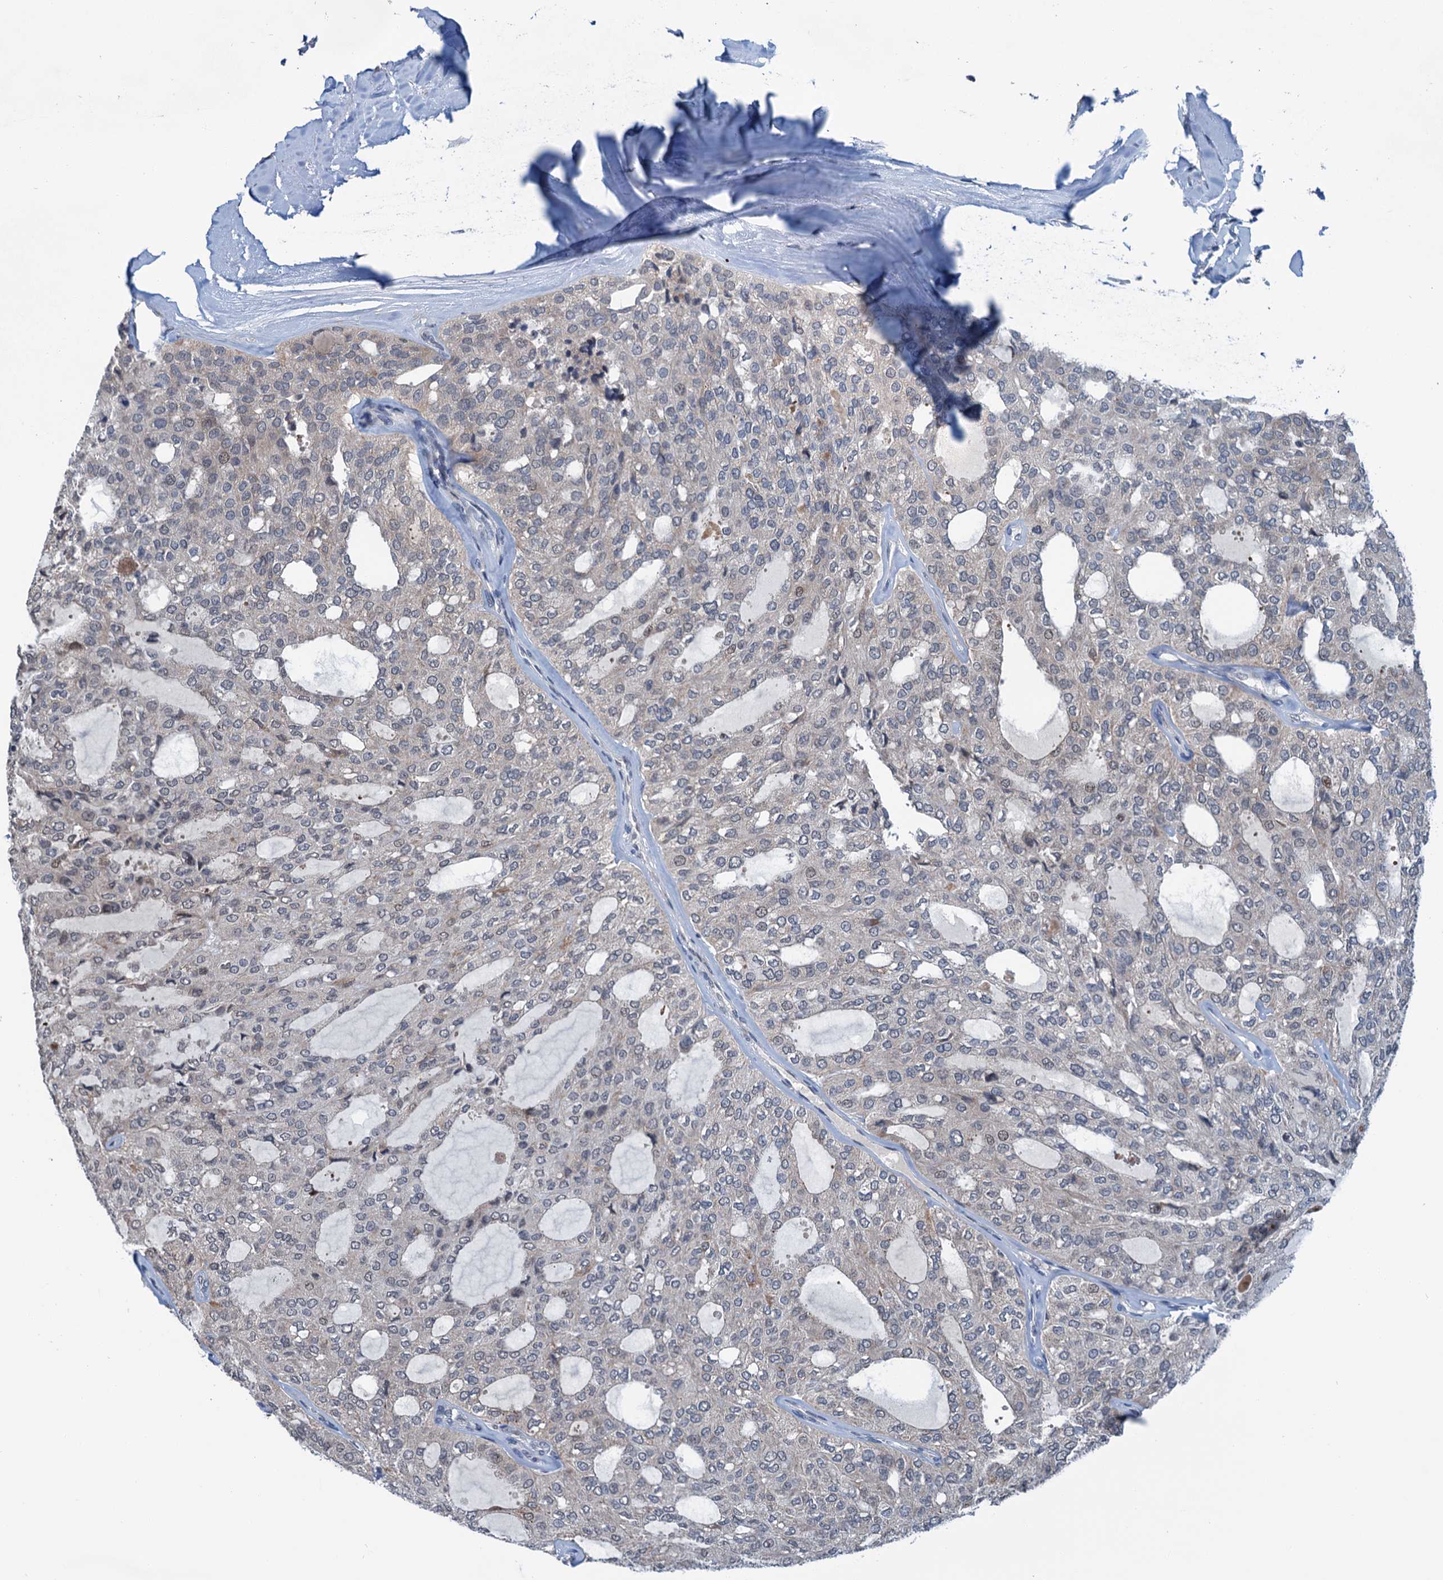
{"staining": {"intensity": "negative", "quantity": "none", "location": "none"}, "tissue": "thyroid cancer", "cell_type": "Tumor cells", "image_type": "cancer", "snomed": [{"axis": "morphology", "description": "Follicular adenoma carcinoma, NOS"}, {"axis": "topography", "description": "Thyroid gland"}], "caption": "Immunohistochemistry (IHC) image of neoplastic tissue: human thyroid cancer (follicular adenoma carcinoma) stained with DAB reveals no significant protein expression in tumor cells. (Stains: DAB immunohistochemistry (IHC) with hematoxylin counter stain, Microscopy: brightfield microscopy at high magnification).", "gene": "SHLD1", "patient": {"sex": "male", "age": 75}}